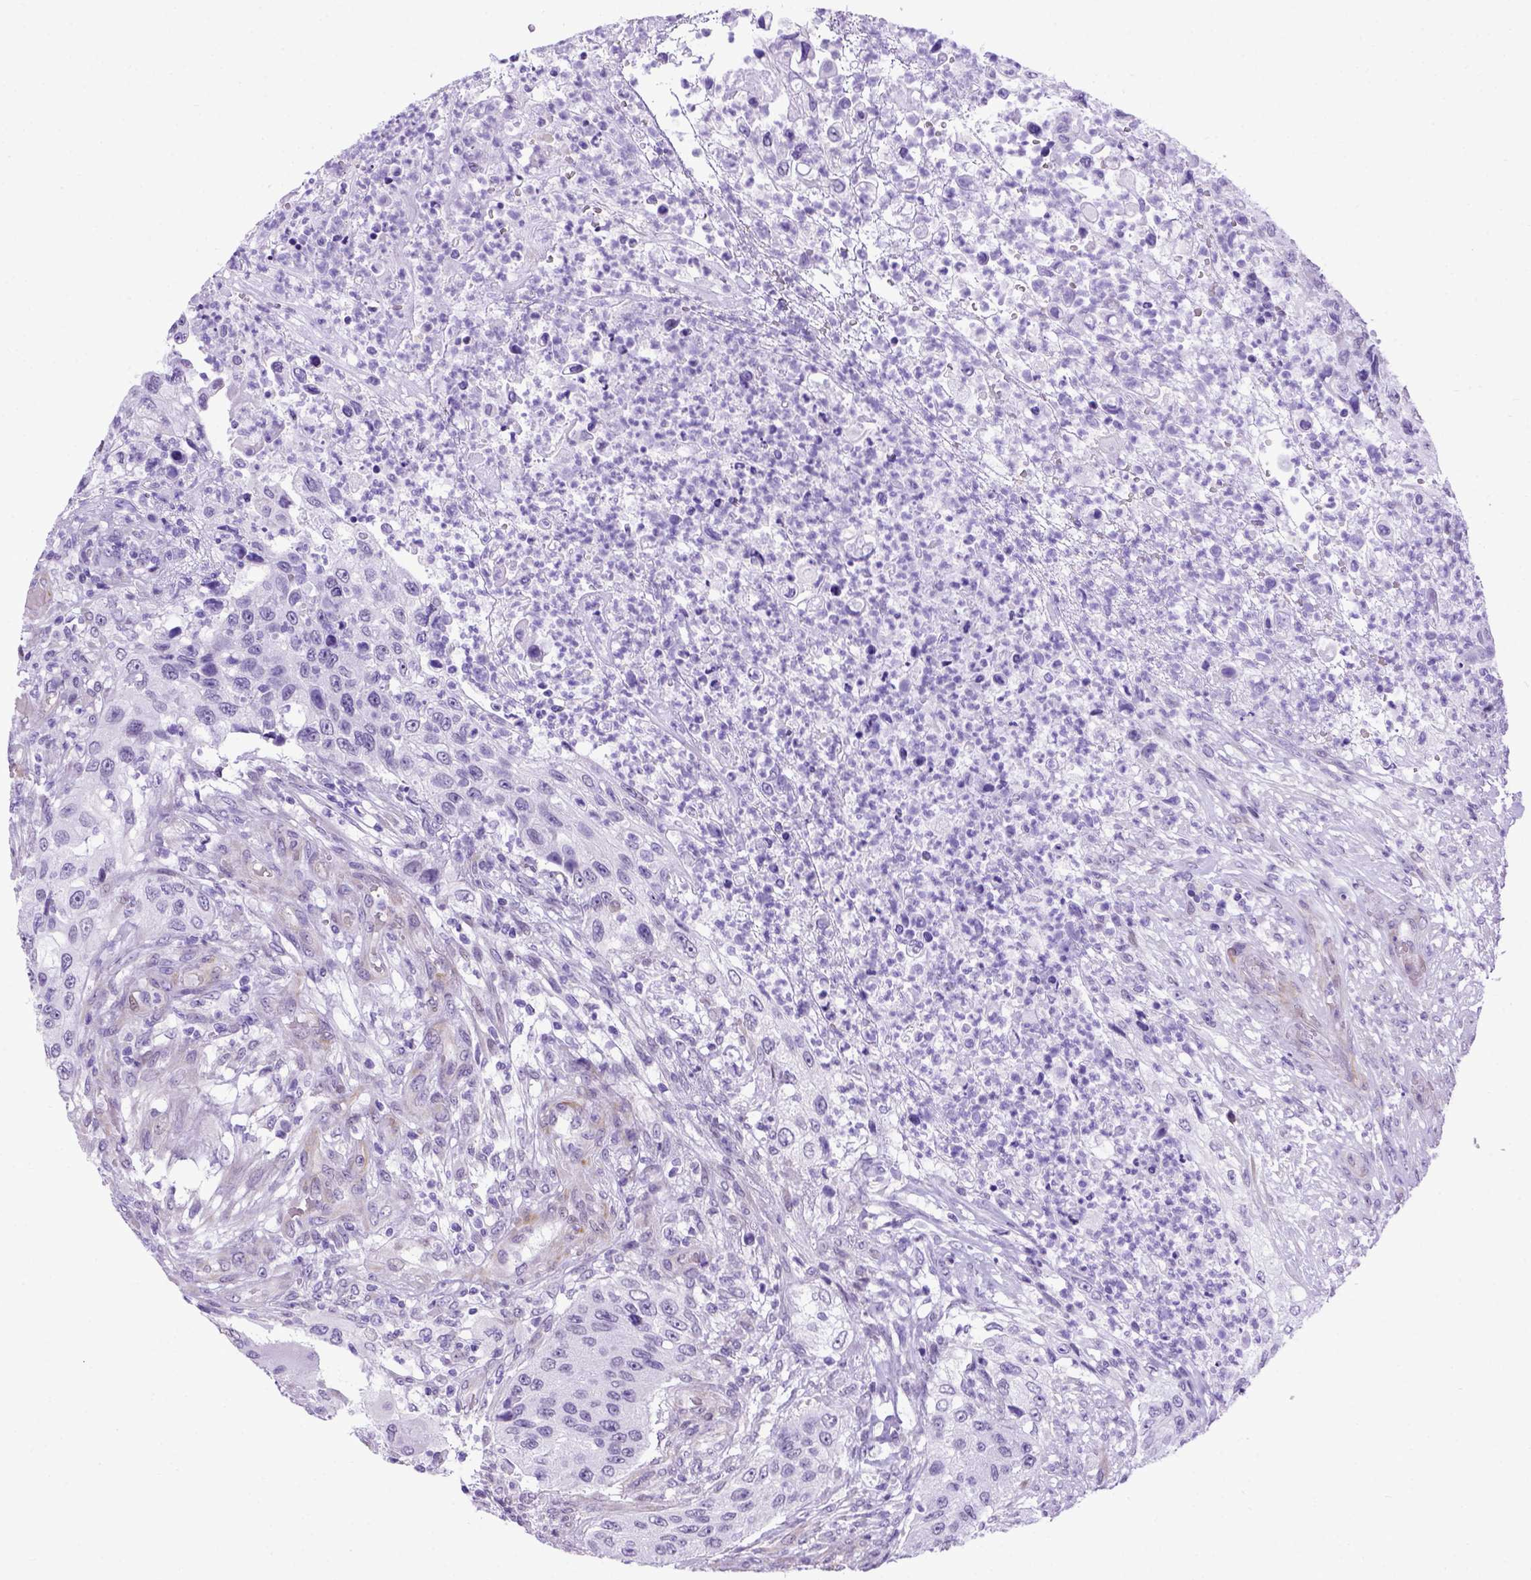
{"staining": {"intensity": "negative", "quantity": "none", "location": "none"}, "tissue": "urothelial cancer", "cell_type": "Tumor cells", "image_type": "cancer", "snomed": [{"axis": "morphology", "description": "Urothelial carcinoma, High grade"}, {"axis": "topography", "description": "Urinary bladder"}], "caption": "A micrograph of human urothelial cancer is negative for staining in tumor cells.", "gene": "ADAM12", "patient": {"sex": "female", "age": 60}}